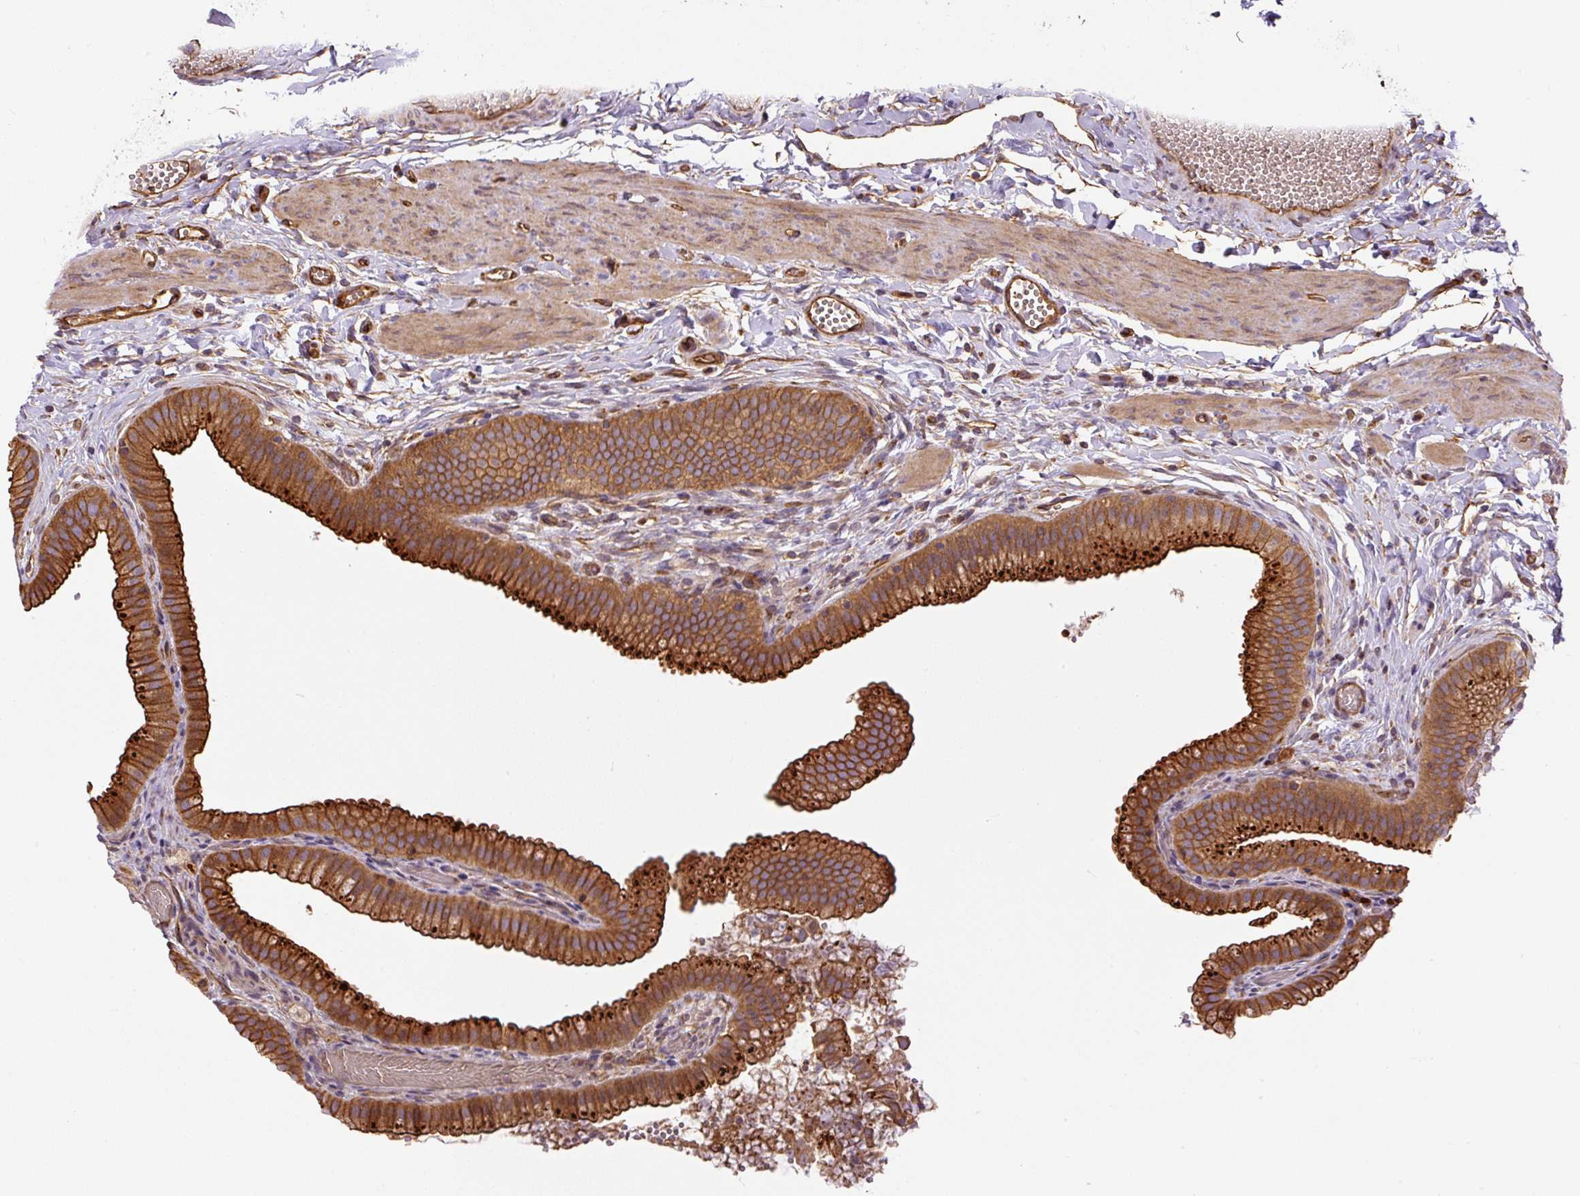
{"staining": {"intensity": "strong", "quantity": ">75%", "location": "cytoplasmic/membranous"}, "tissue": "gallbladder", "cell_type": "Glandular cells", "image_type": "normal", "snomed": [{"axis": "morphology", "description": "Normal tissue, NOS"}, {"axis": "topography", "description": "Gallbladder"}], "caption": "Unremarkable gallbladder was stained to show a protein in brown. There is high levels of strong cytoplasmic/membranous staining in approximately >75% of glandular cells. (brown staining indicates protein expression, while blue staining denotes nuclei).", "gene": "B3GALT5", "patient": {"sex": "female", "age": 63}}